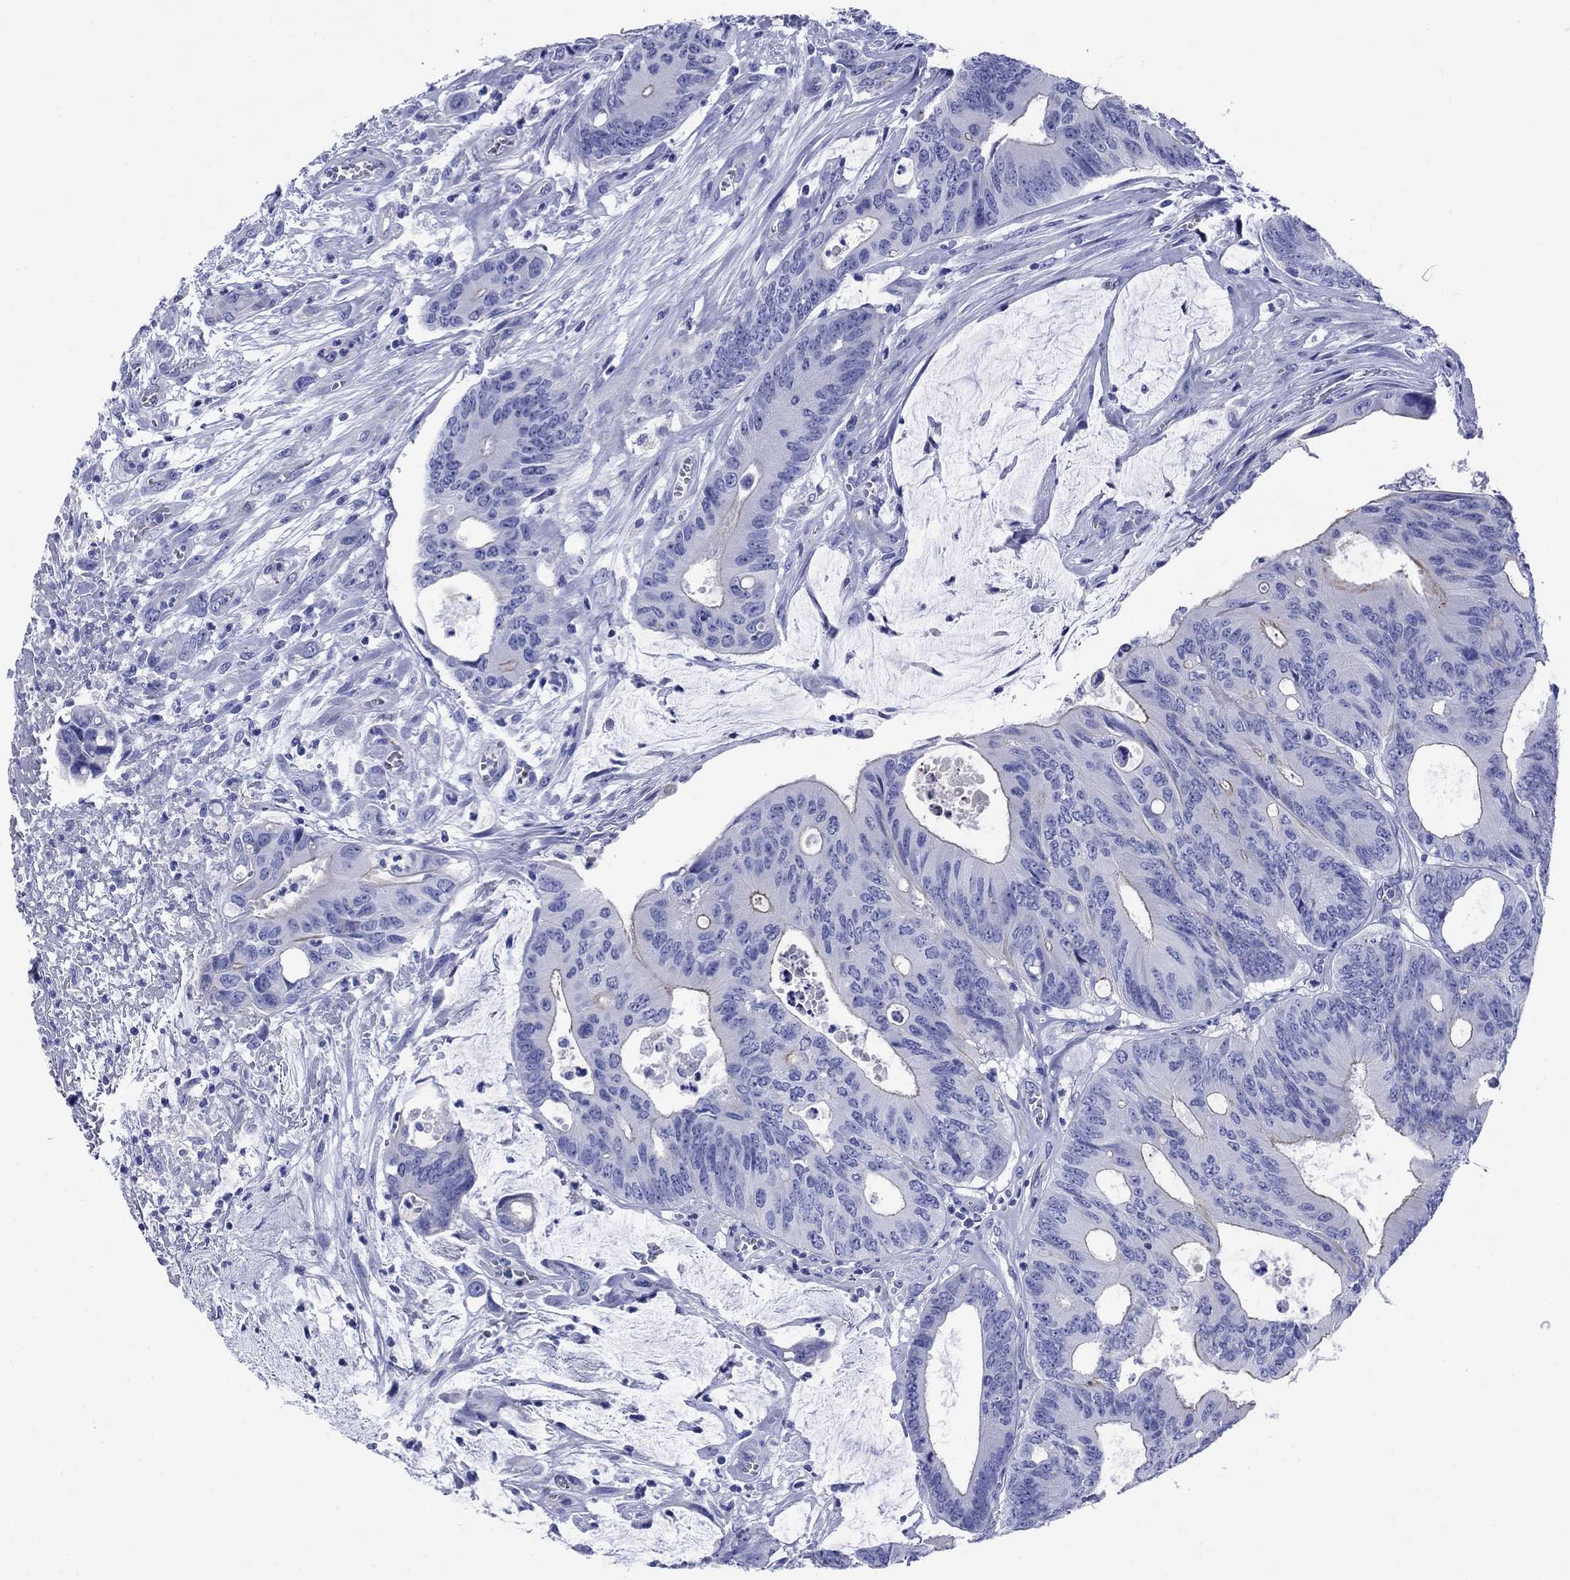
{"staining": {"intensity": "negative", "quantity": "none", "location": "none"}, "tissue": "colorectal cancer", "cell_type": "Tumor cells", "image_type": "cancer", "snomed": [{"axis": "morphology", "description": "Normal tissue, NOS"}, {"axis": "morphology", "description": "Adenocarcinoma, NOS"}, {"axis": "topography", "description": "Colon"}], "caption": "There is no significant expression in tumor cells of colorectal cancer.", "gene": "SLC1A2", "patient": {"sex": "male", "age": 65}}